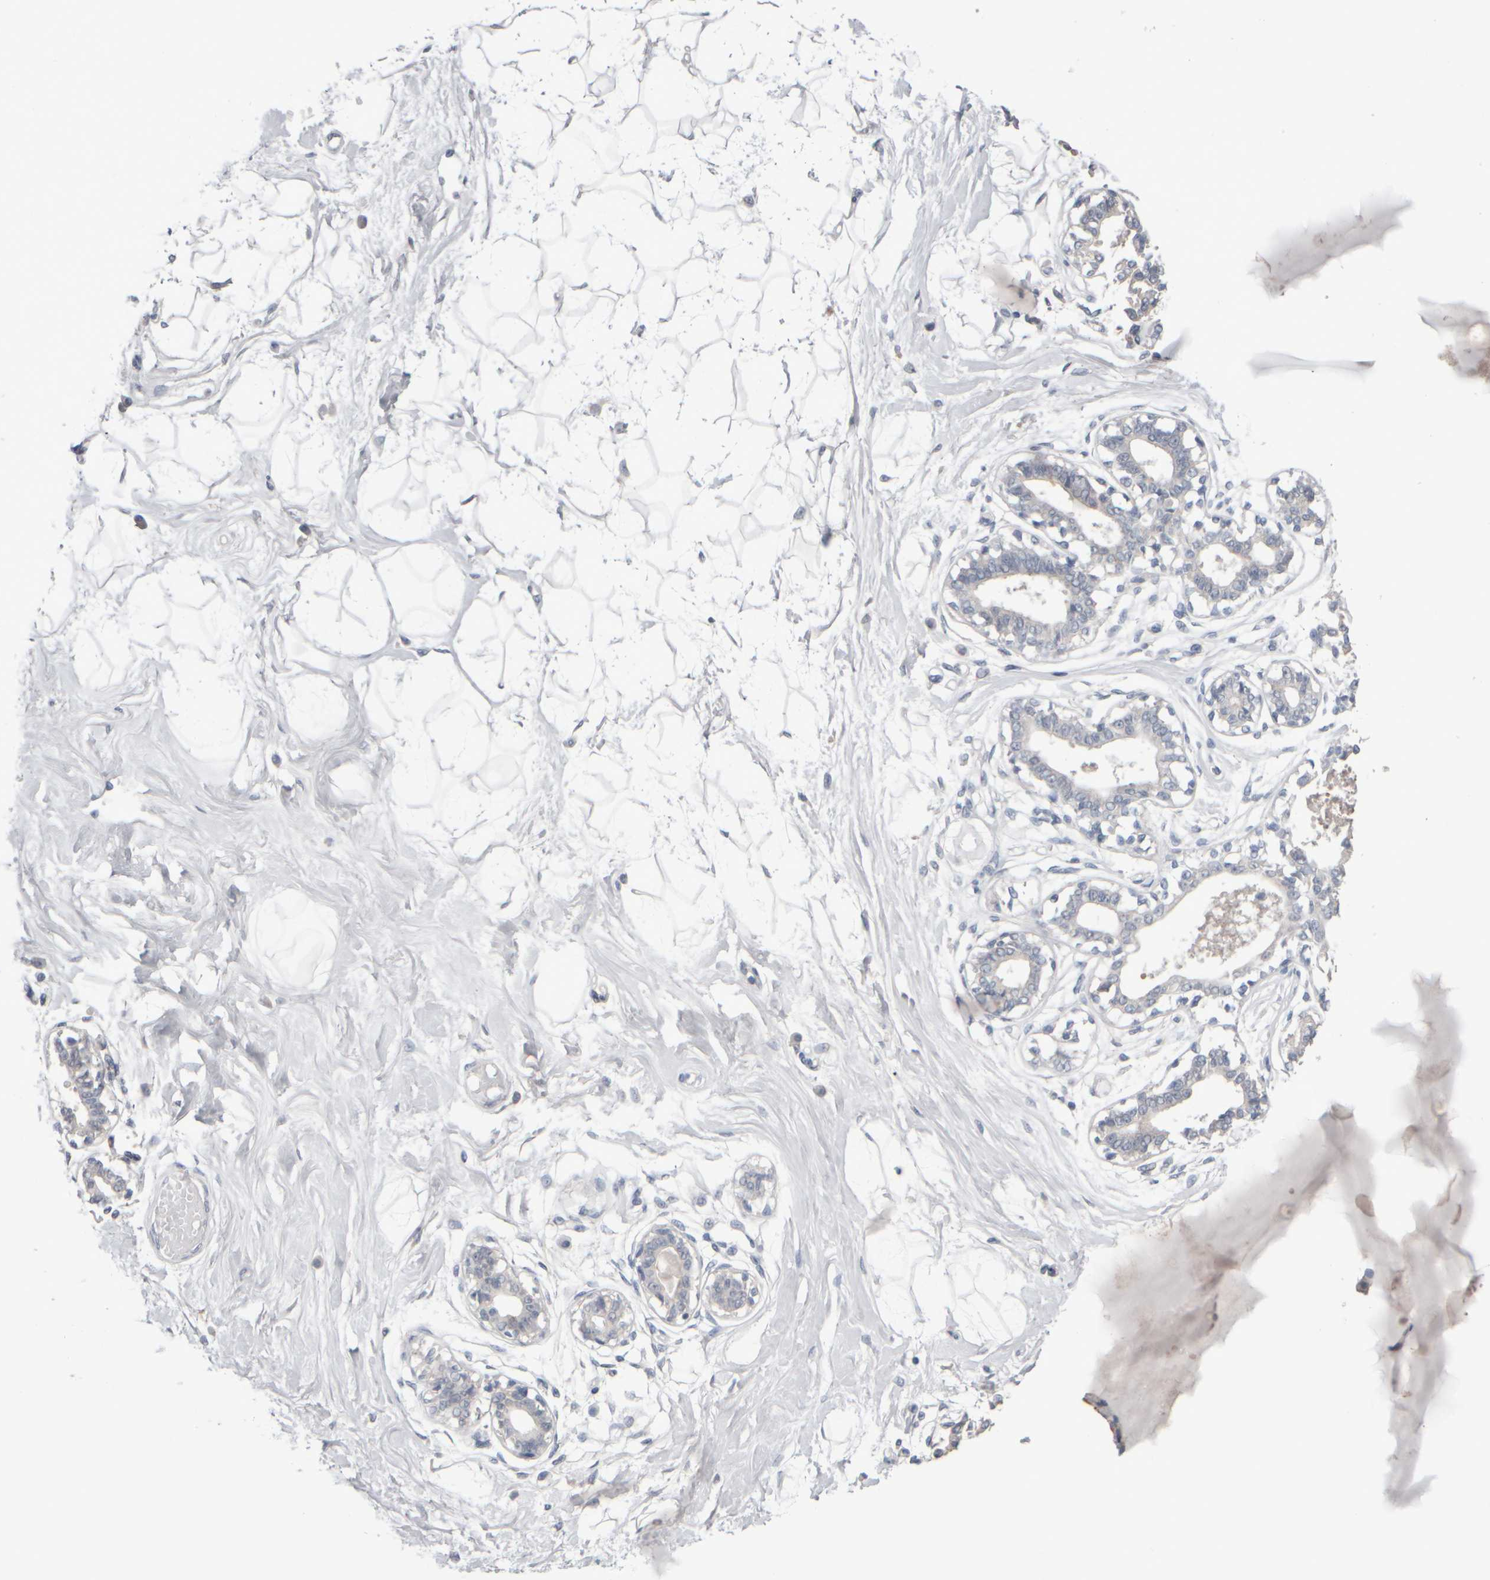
{"staining": {"intensity": "negative", "quantity": "none", "location": "none"}, "tissue": "breast", "cell_type": "Adipocytes", "image_type": "normal", "snomed": [{"axis": "morphology", "description": "Normal tissue, NOS"}, {"axis": "topography", "description": "Breast"}], "caption": "An IHC photomicrograph of benign breast is shown. There is no staining in adipocytes of breast.", "gene": "EPHX2", "patient": {"sex": "female", "age": 45}}